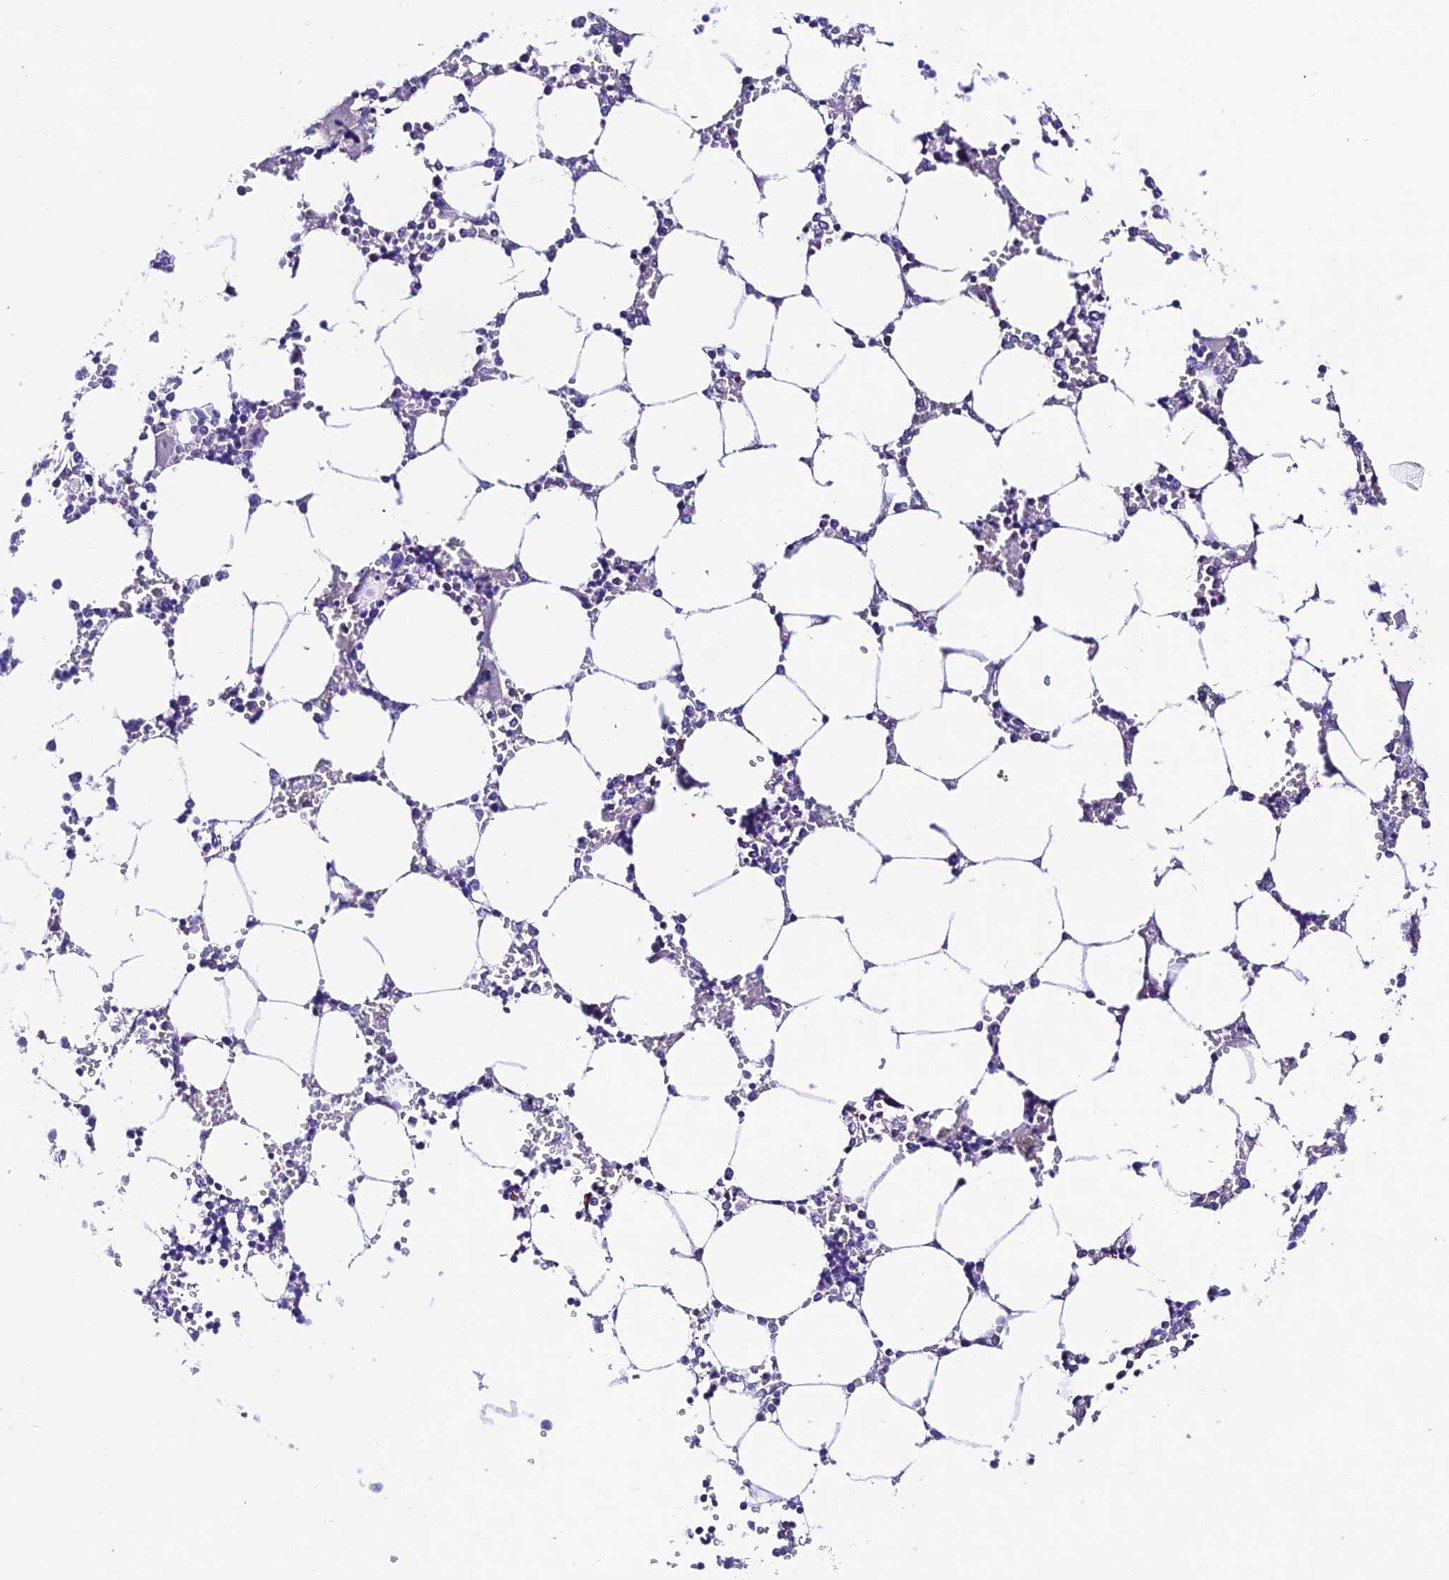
{"staining": {"intensity": "negative", "quantity": "none", "location": "none"}, "tissue": "bone marrow", "cell_type": "Hematopoietic cells", "image_type": "normal", "snomed": [{"axis": "morphology", "description": "Normal tissue, NOS"}, {"axis": "topography", "description": "Bone marrow"}], "caption": "Immunohistochemistry image of normal bone marrow stained for a protein (brown), which displays no expression in hematopoietic cells. (DAB (3,3'-diaminobenzidine) IHC visualized using brightfield microscopy, high magnification).", "gene": "NLRP6", "patient": {"sex": "male", "age": 64}}